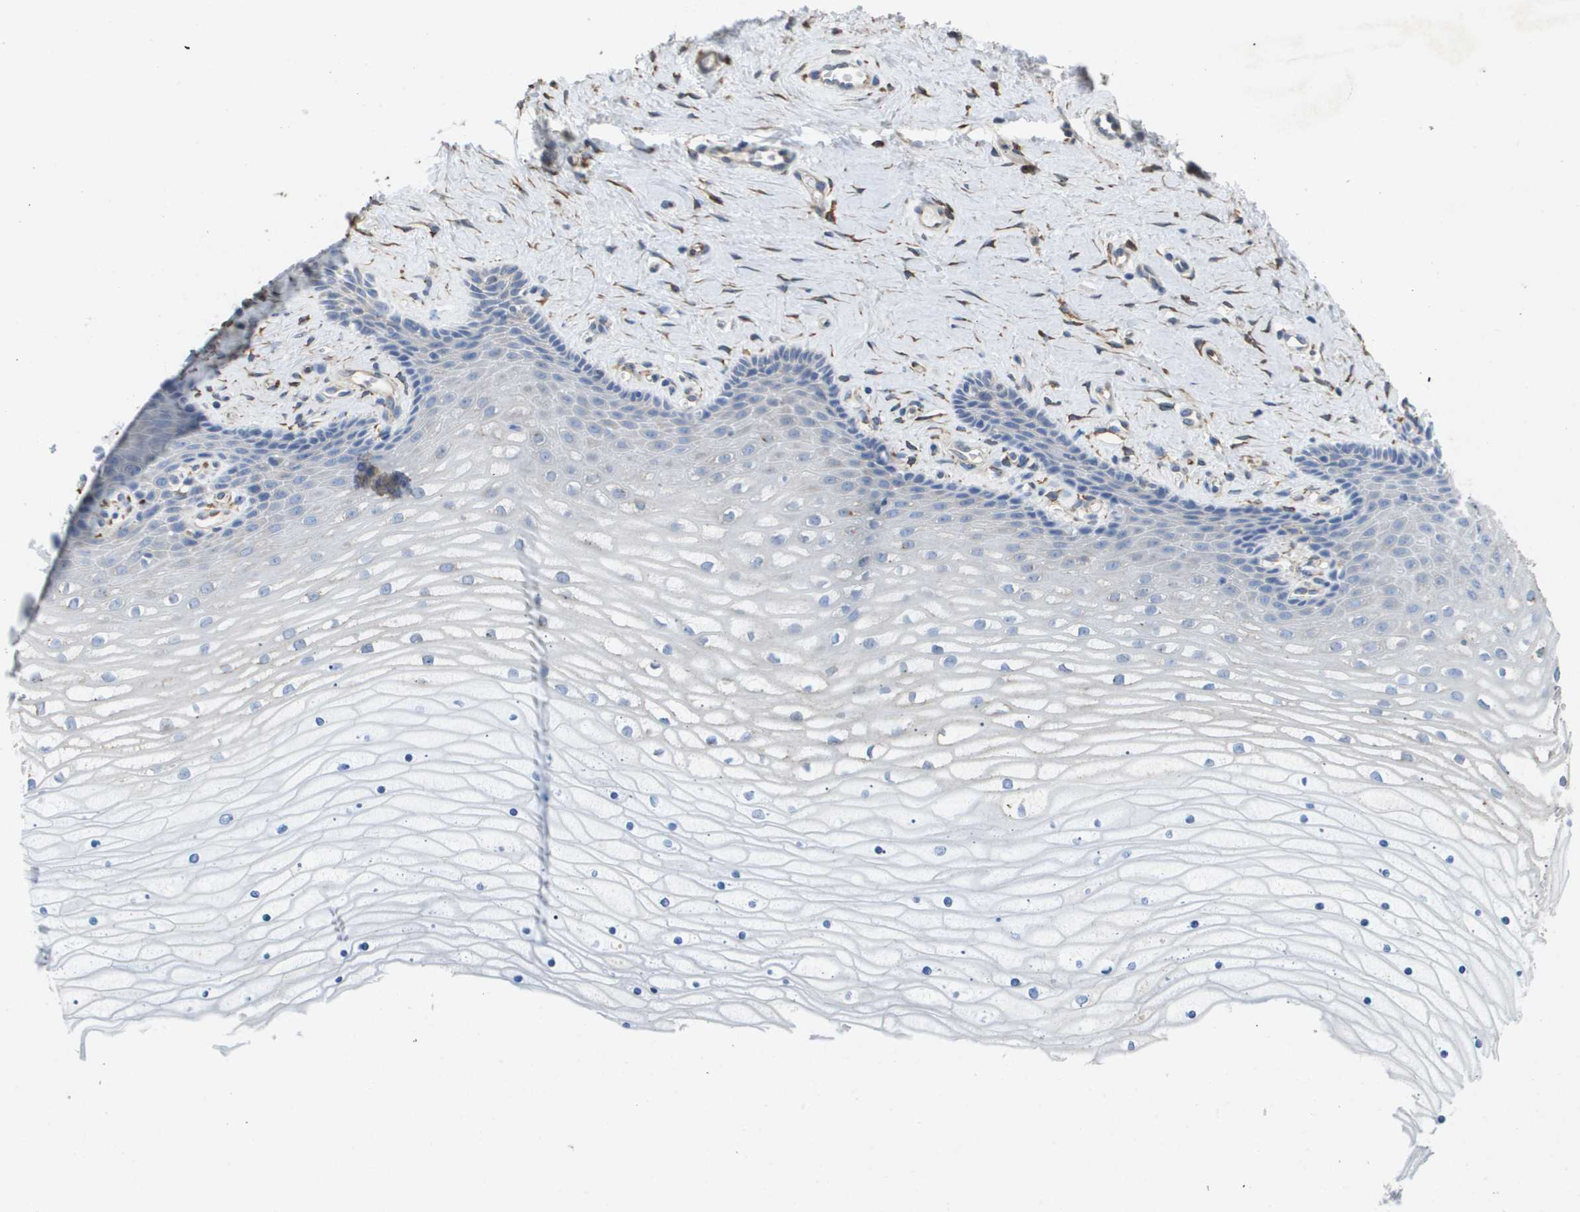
{"staining": {"intensity": "moderate", "quantity": "25%-75%", "location": "cytoplasmic/membranous"}, "tissue": "cervix", "cell_type": "Glandular cells", "image_type": "normal", "snomed": [{"axis": "morphology", "description": "Normal tissue, NOS"}, {"axis": "topography", "description": "Cervix"}], "caption": "Immunohistochemical staining of normal cervix demonstrates moderate cytoplasmic/membranous protein positivity in about 25%-75% of glandular cells.", "gene": "ST3GAL2", "patient": {"sex": "female", "age": 39}}